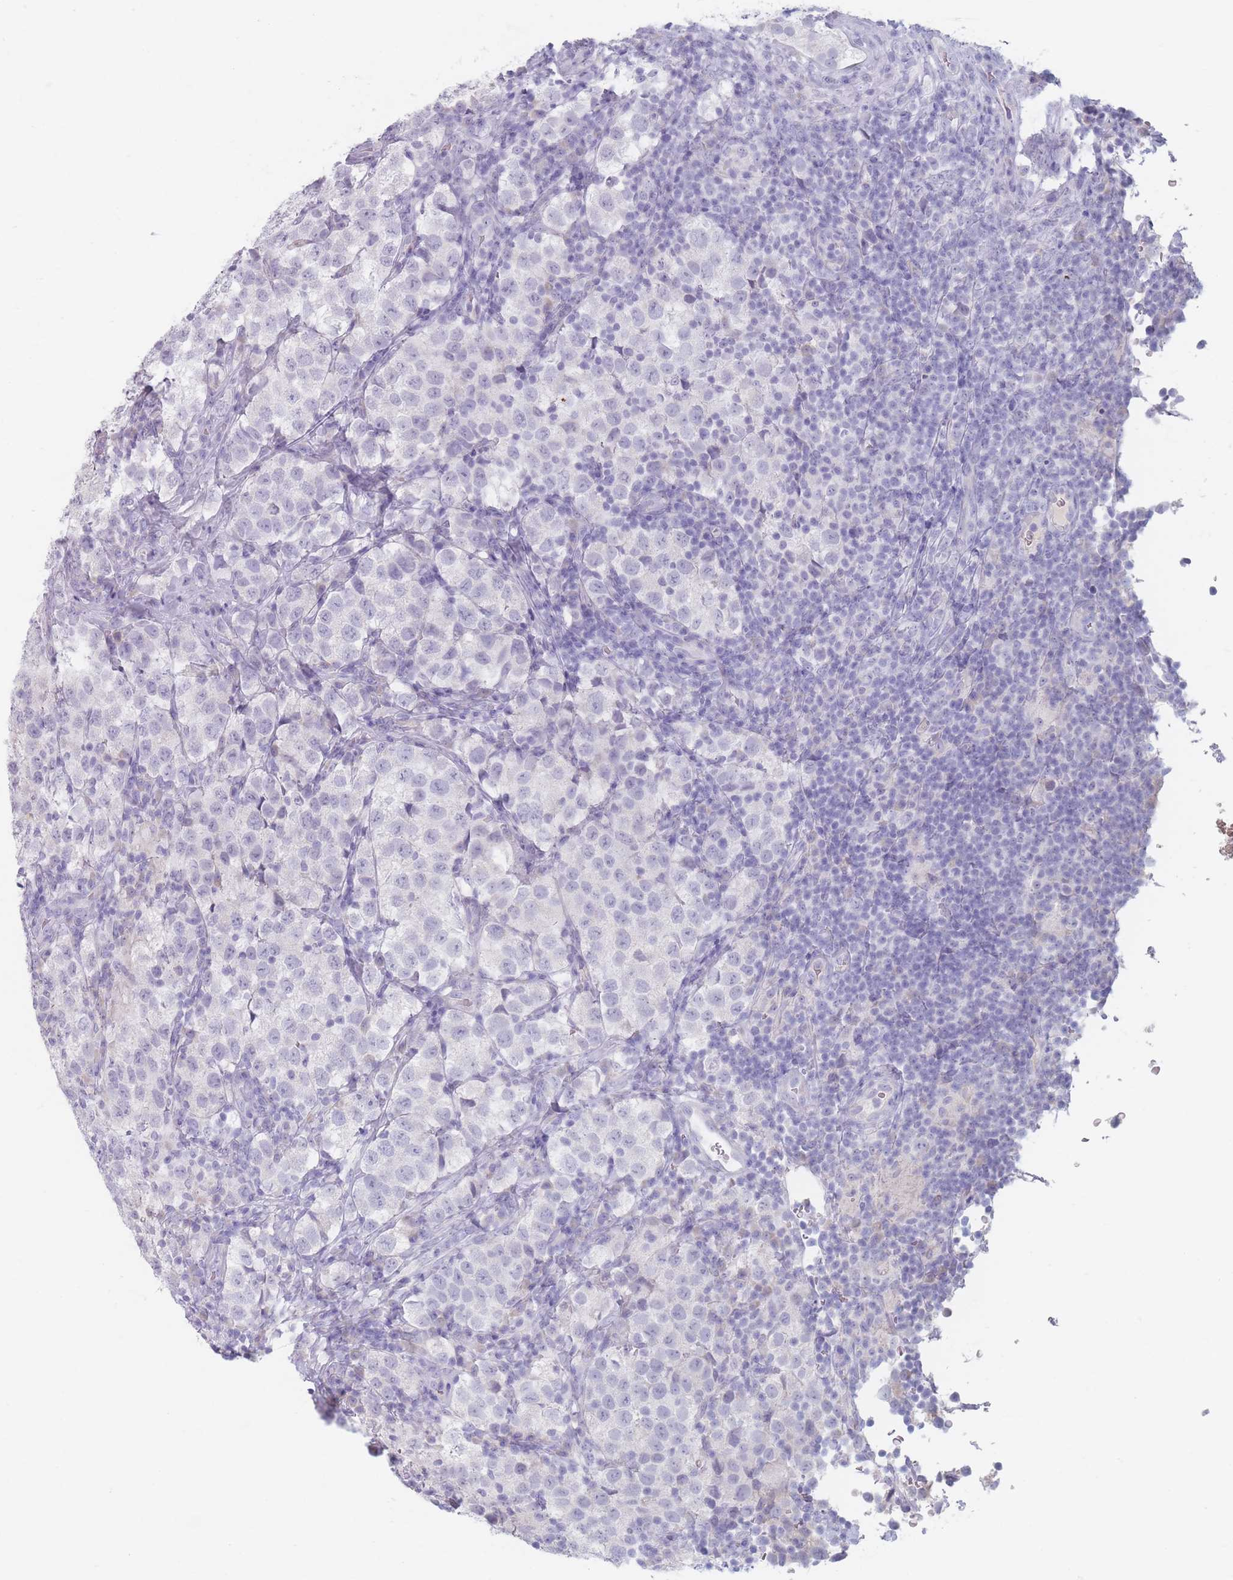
{"staining": {"intensity": "negative", "quantity": "none", "location": "none"}, "tissue": "testis cancer", "cell_type": "Tumor cells", "image_type": "cancer", "snomed": [{"axis": "morphology", "description": "Seminoma, NOS"}, {"axis": "topography", "description": "Testis"}], "caption": "IHC image of human seminoma (testis) stained for a protein (brown), which reveals no staining in tumor cells.", "gene": "PIGM", "patient": {"sex": "male", "age": 34}}